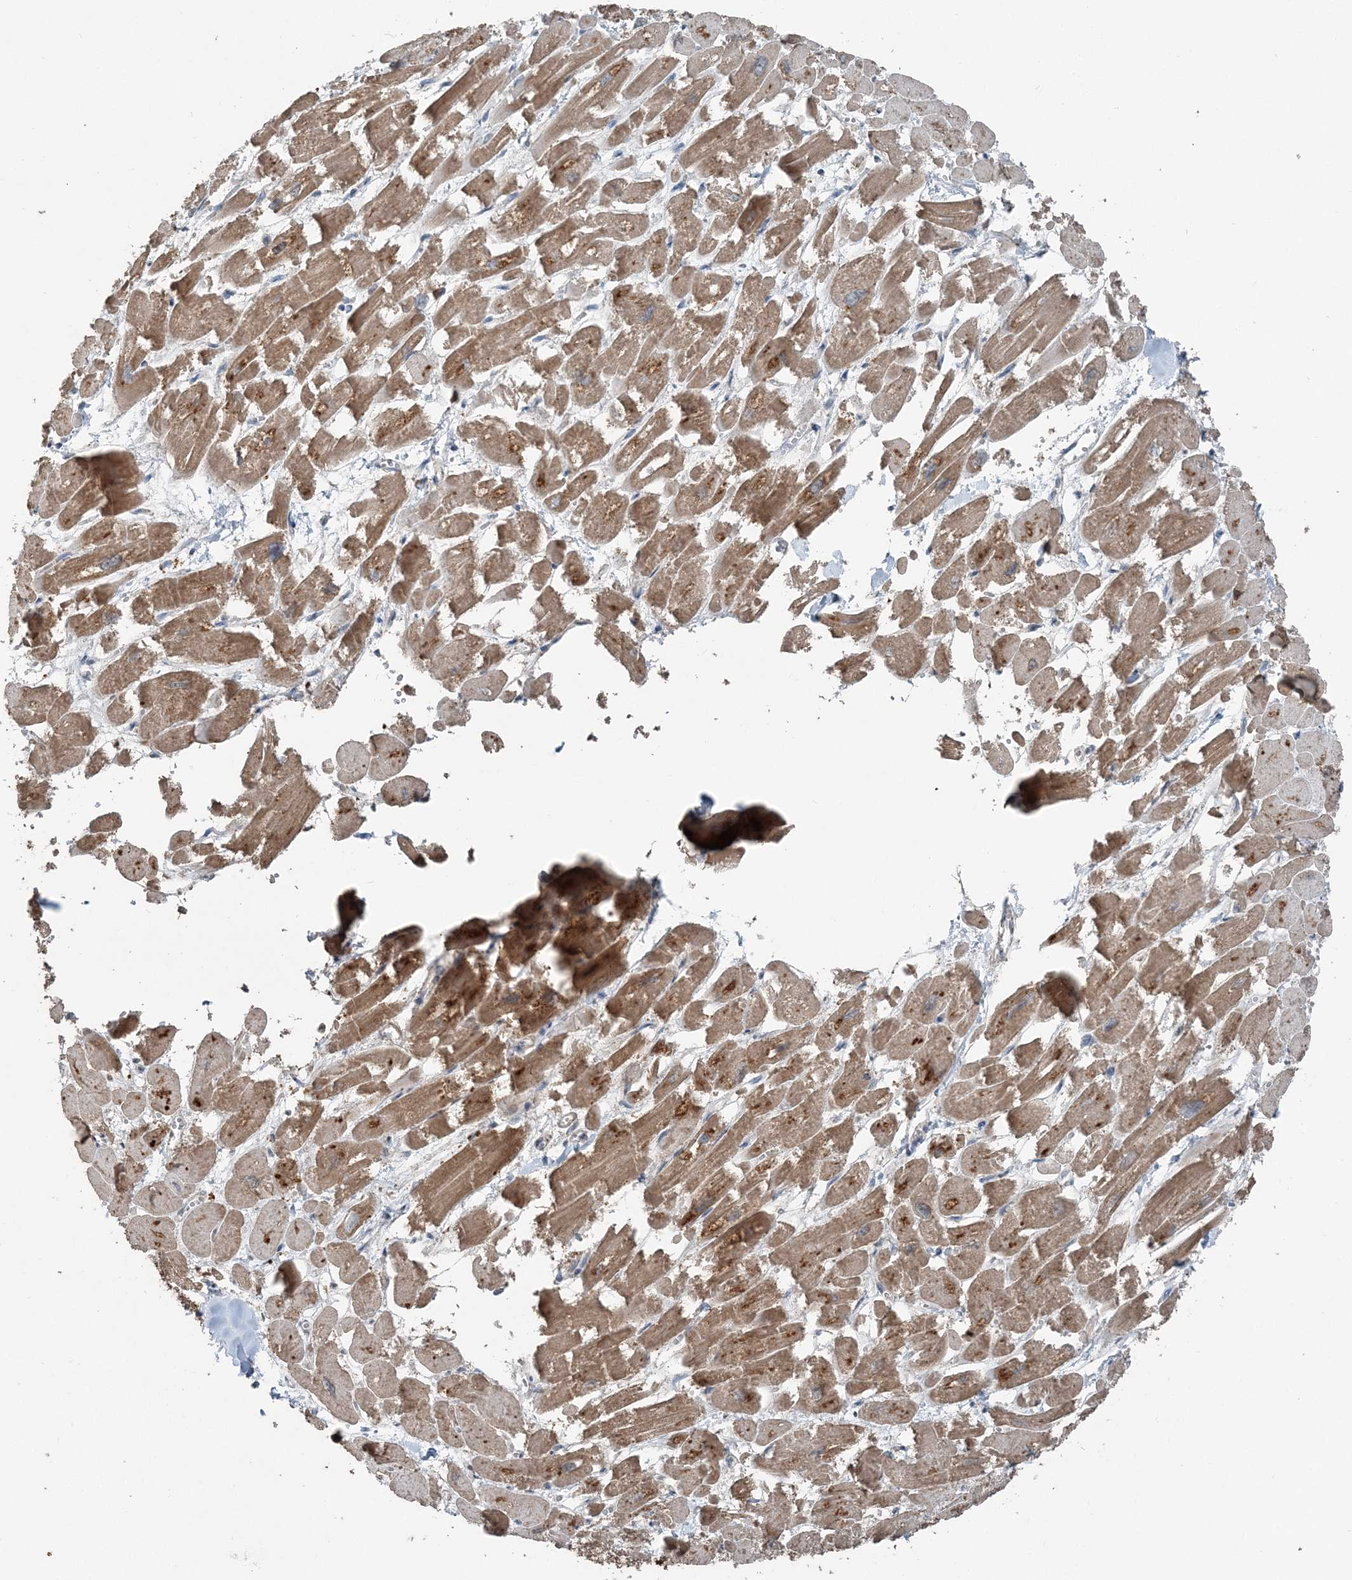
{"staining": {"intensity": "moderate", "quantity": ">75%", "location": "cytoplasmic/membranous"}, "tissue": "heart muscle", "cell_type": "Cardiomyocytes", "image_type": "normal", "snomed": [{"axis": "morphology", "description": "Normal tissue, NOS"}, {"axis": "topography", "description": "Heart"}], "caption": "Moderate cytoplasmic/membranous staining is identified in approximately >75% of cardiomyocytes in unremarkable heart muscle.", "gene": "SUCLG1", "patient": {"sex": "male", "age": 54}}